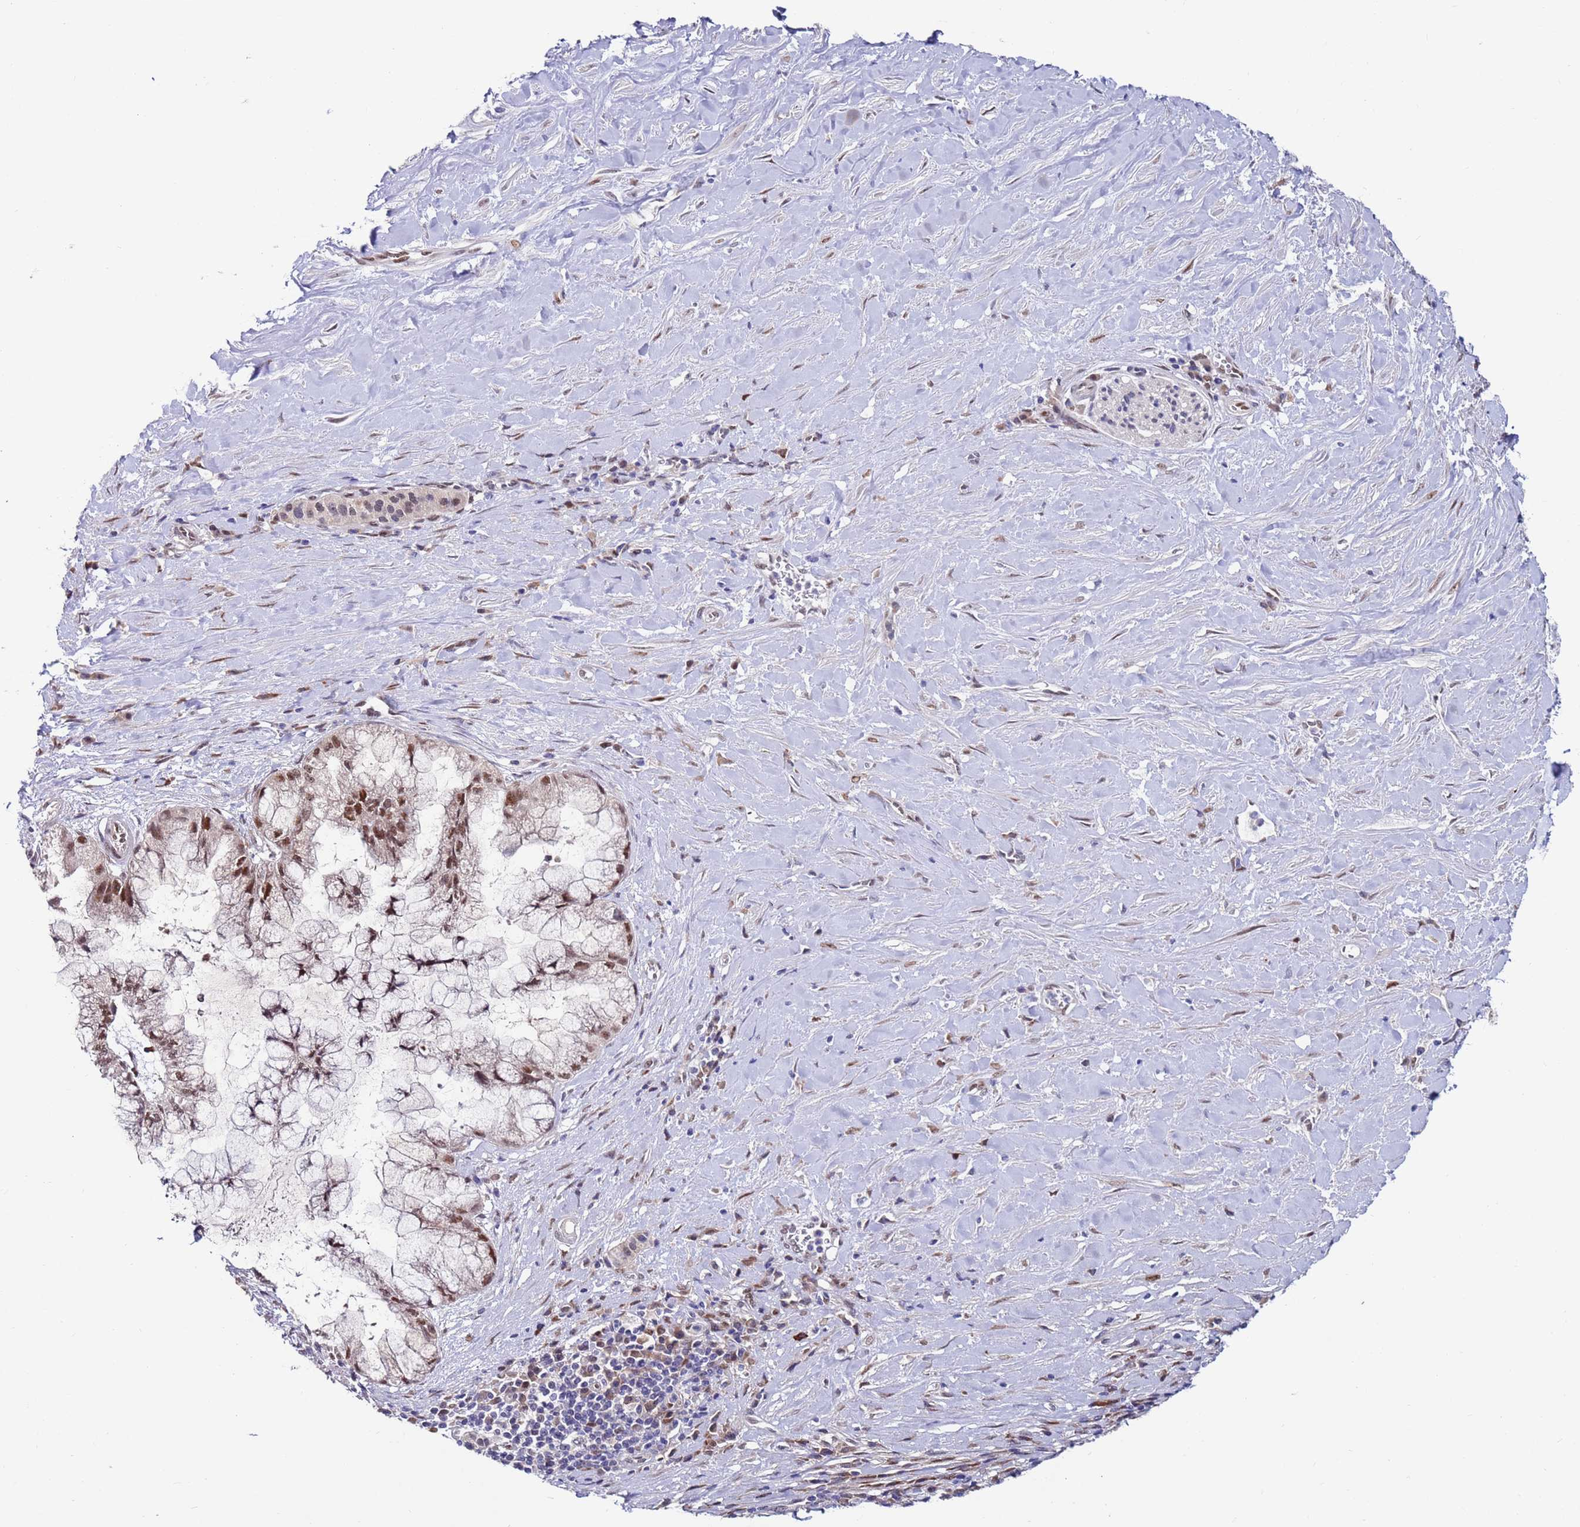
{"staining": {"intensity": "strong", "quantity": ">75%", "location": "nuclear"}, "tissue": "pancreatic cancer", "cell_type": "Tumor cells", "image_type": "cancer", "snomed": [{"axis": "morphology", "description": "Adenocarcinoma, NOS"}, {"axis": "topography", "description": "Pancreas"}], "caption": "DAB (3,3'-diaminobenzidine) immunohistochemical staining of human pancreatic adenocarcinoma demonstrates strong nuclear protein positivity in about >75% of tumor cells.", "gene": "FBXO27", "patient": {"sex": "male", "age": 73}}